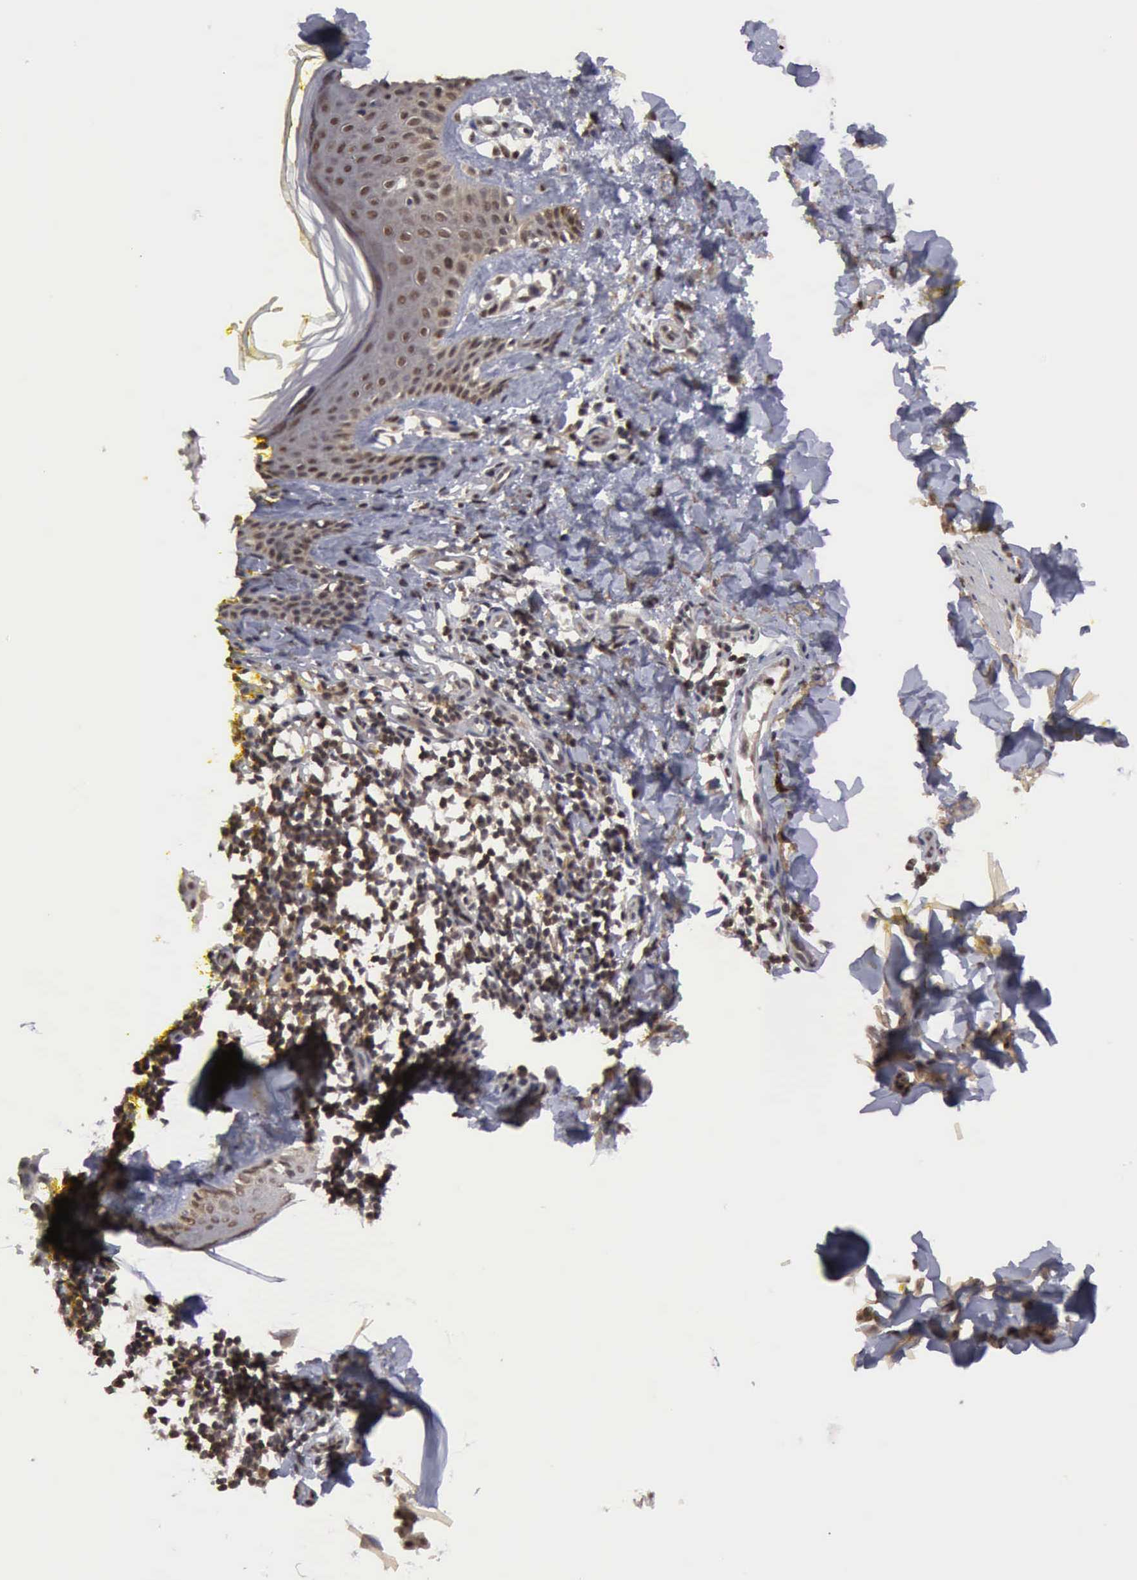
{"staining": {"intensity": "weak", "quantity": ">75%", "location": "nuclear"}, "tissue": "melanoma", "cell_type": "Tumor cells", "image_type": "cancer", "snomed": [{"axis": "morphology", "description": "Malignant melanoma, NOS"}, {"axis": "topography", "description": "Skin"}], "caption": "Immunohistochemistry (IHC) micrograph of neoplastic tissue: malignant melanoma stained using immunohistochemistry exhibits low levels of weak protein expression localized specifically in the nuclear of tumor cells, appearing as a nuclear brown color.", "gene": "CDKN2A", "patient": {"sex": "female", "age": 52}}